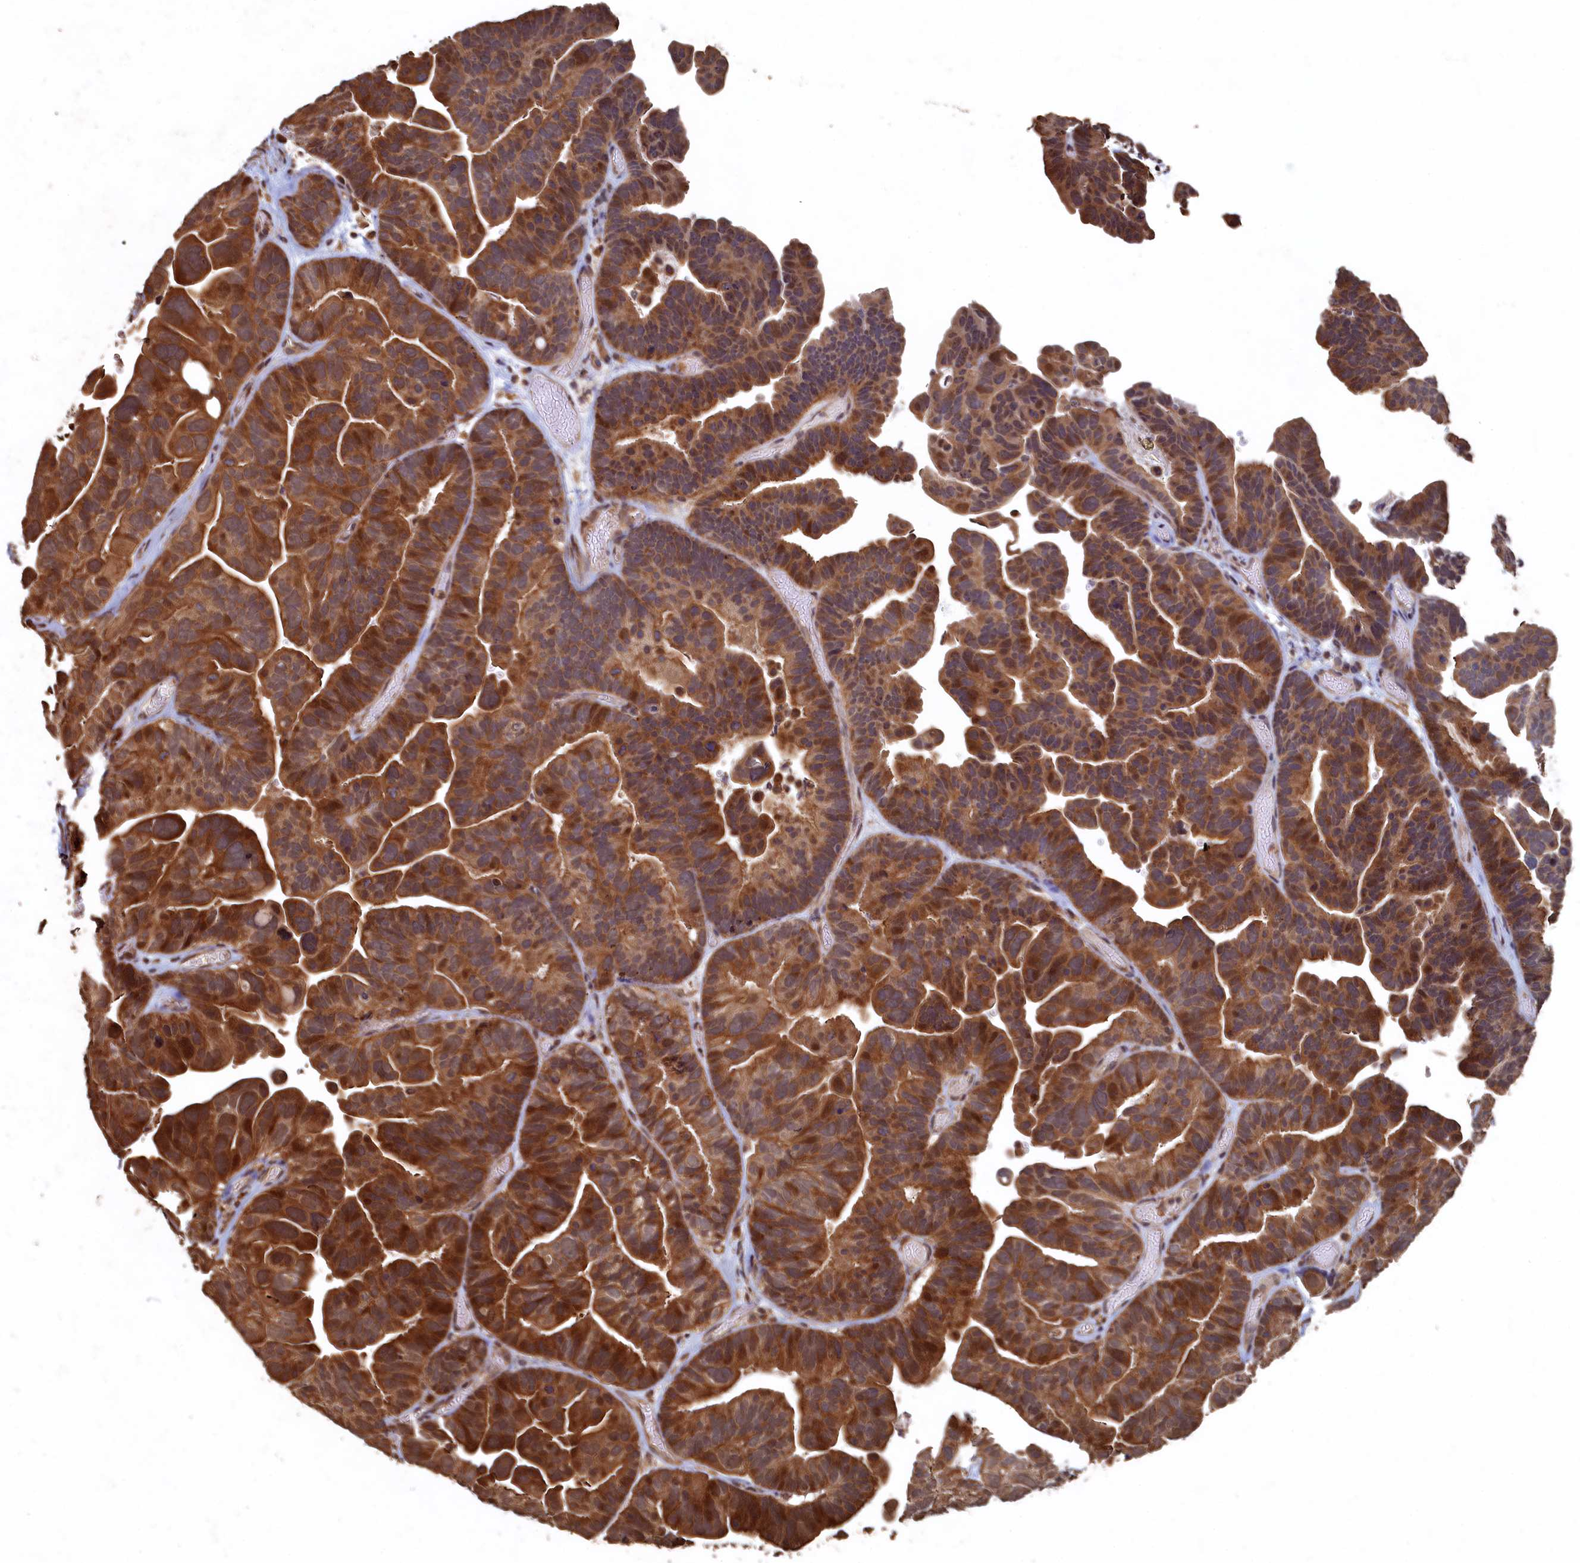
{"staining": {"intensity": "moderate", "quantity": ">75%", "location": "cytoplasmic/membranous,nuclear"}, "tissue": "ovarian cancer", "cell_type": "Tumor cells", "image_type": "cancer", "snomed": [{"axis": "morphology", "description": "Cystadenocarcinoma, serous, NOS"}, {"axis": "topography", "description": "Ovary"}], "caption": "IHC (DAB) staining of human ovarian cancer displays moderate cytoplasmic/membranous and nuclear protein expression in approximately >75% of tumor cells.", "gene": "PIGN", "patient": {"sex": "female", "age": 56}}